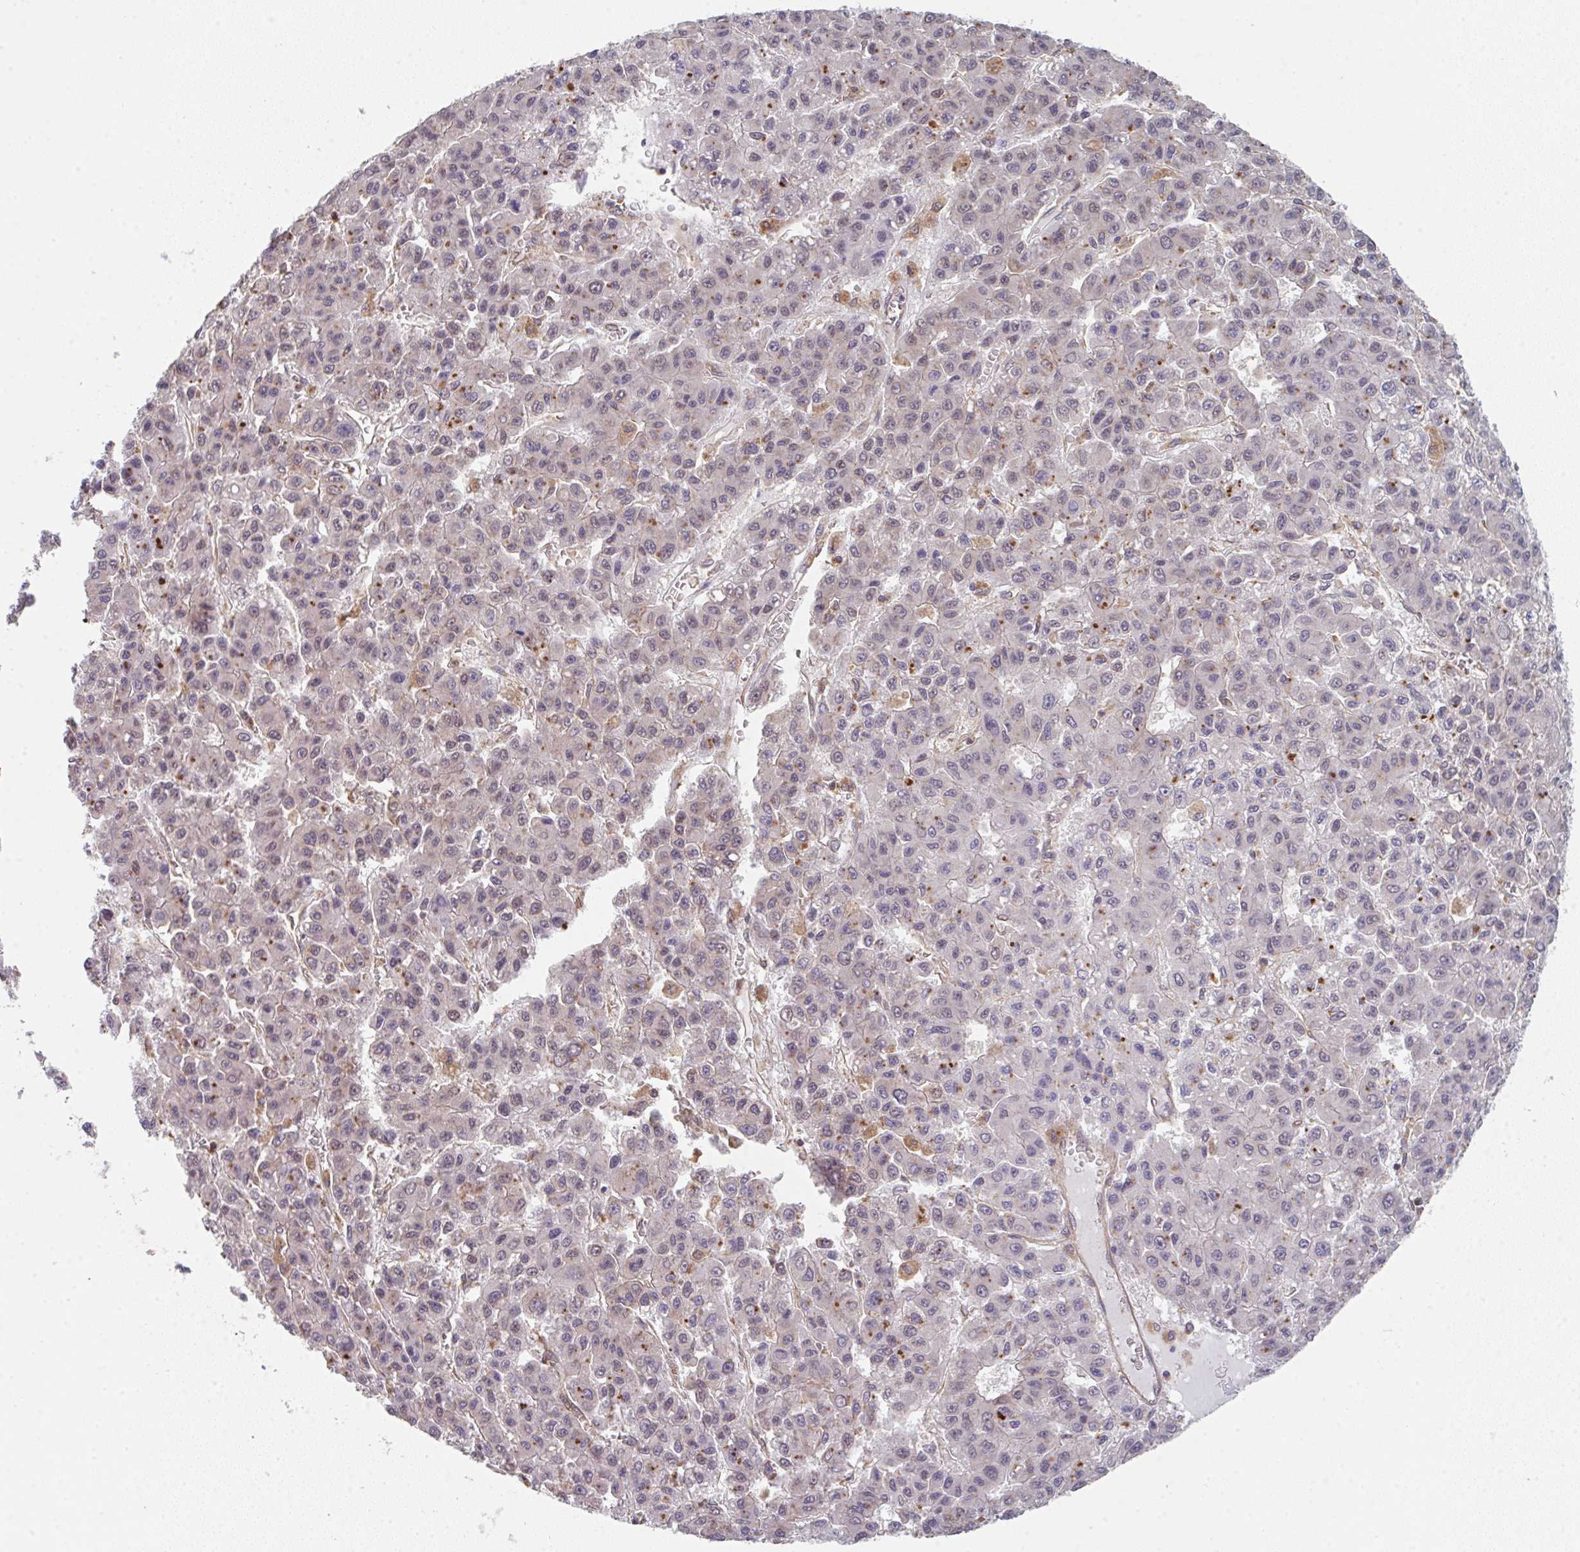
{"staining": {"intensity": "negative", "quantity": "none", "location": "none"}, "tissue": "liver cancer", "cell_type": "Tumor cells", "image_type": "cancer", "snomed": [{"axis": "morphology", "description": "Carcinoma, Hepatocellular, NOS"}, {"axis": "topography", "description": "Liver"}], "caption": "Tumor cells are negative for protein expression in human hepatocellular carcinoma (liver).", "gene": "TMEM229A", "patient": {"sex": "male", "age": 70}}